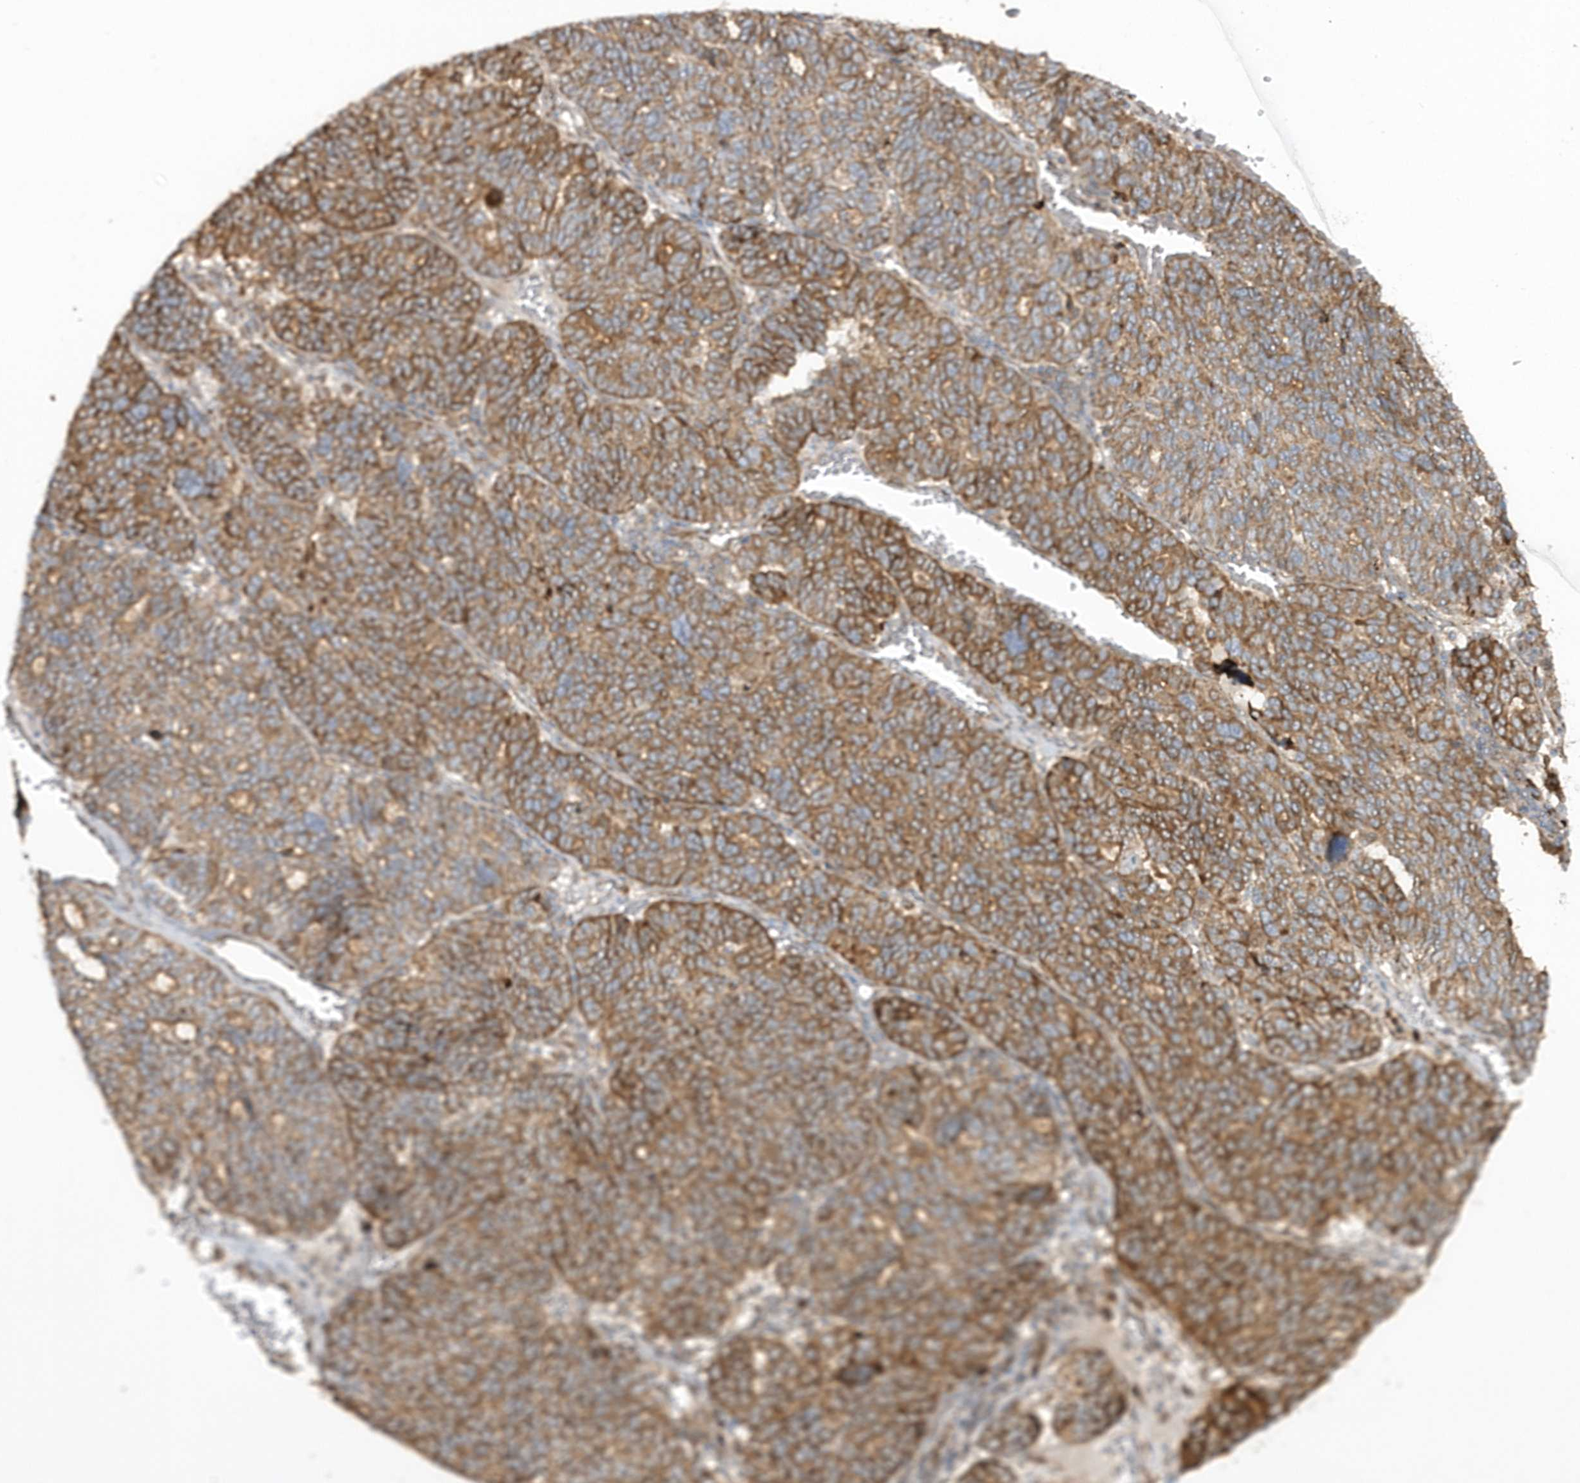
{"staining": {"intensity": "moderate", "quantity": ">75%", "location": "cytoplasmic/membranous"}, "tissue": "ovarian cancer", "cell_type": "Tumor cells", "image_type": "cancer", "snomed": [{"axis": "morphology", "description": "Cystadenocarcinoma, serous, NOS"}, {"axis": "topography", "description": "Ovary"}], "caption": "Protein expression analysis of human serous cystadenocarcinoma (ovarian) reveals moderate cytoplasmic/membranous expression in about >75% of tumor cells.", "gene": "SH3BP2", "patient": {"sex": "female", "age": 59}}